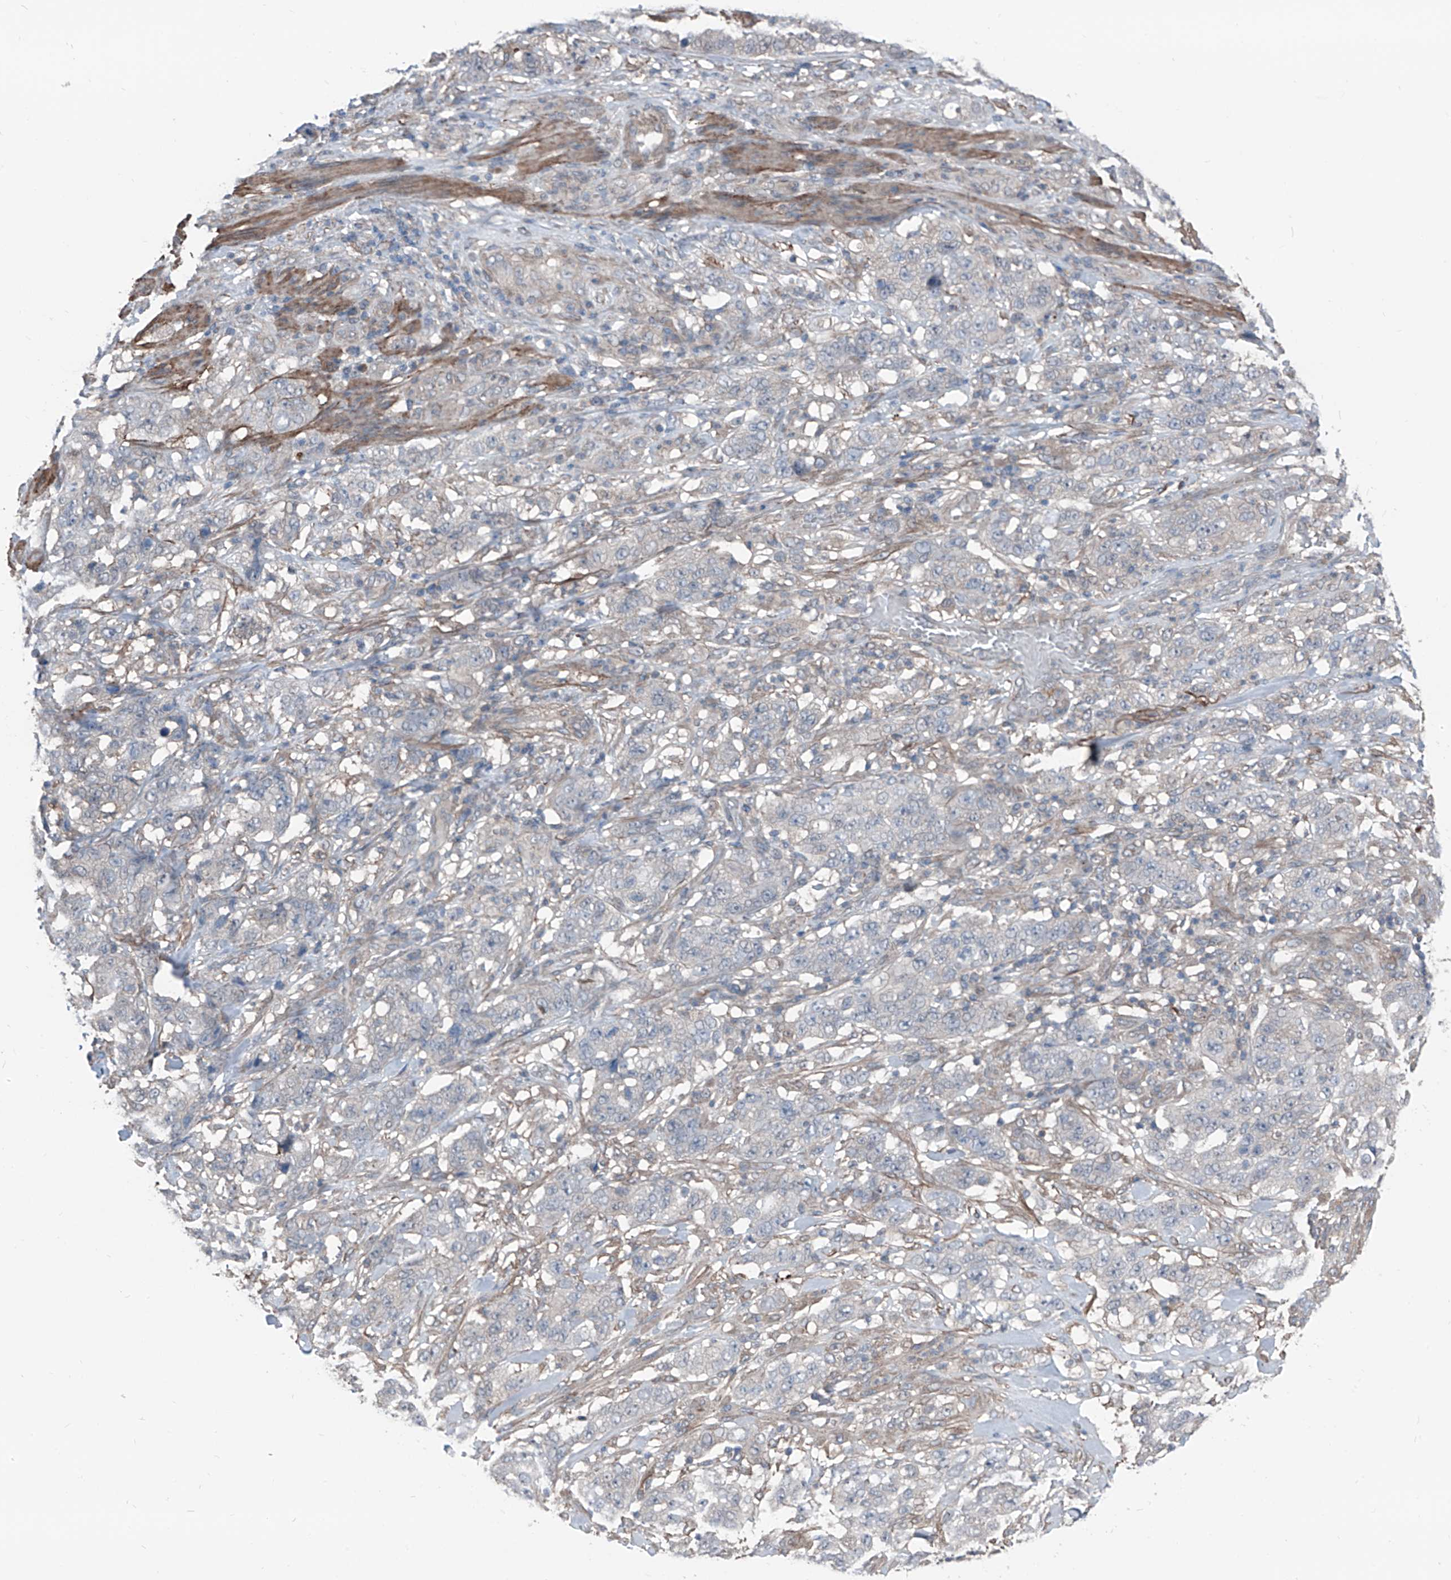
{"staining": {"intensity": "negative", "quantity": "none", "location": "none"}, "tissue": "stomach cancer", "cell_type": "Tumor cells", "image_type": "cancer", "snomed": [{"axis": "morphology", "description": "Adenocarcinoma, NOS"}, {"axis": "topography", "description": "Stomach"}], "caption": "Immunohistochemical staining of human stomach cancer exhibits no significant staining in tumor cells.", "gene": "HSPB11", "patient": {"sex": "male", "age": 48}}